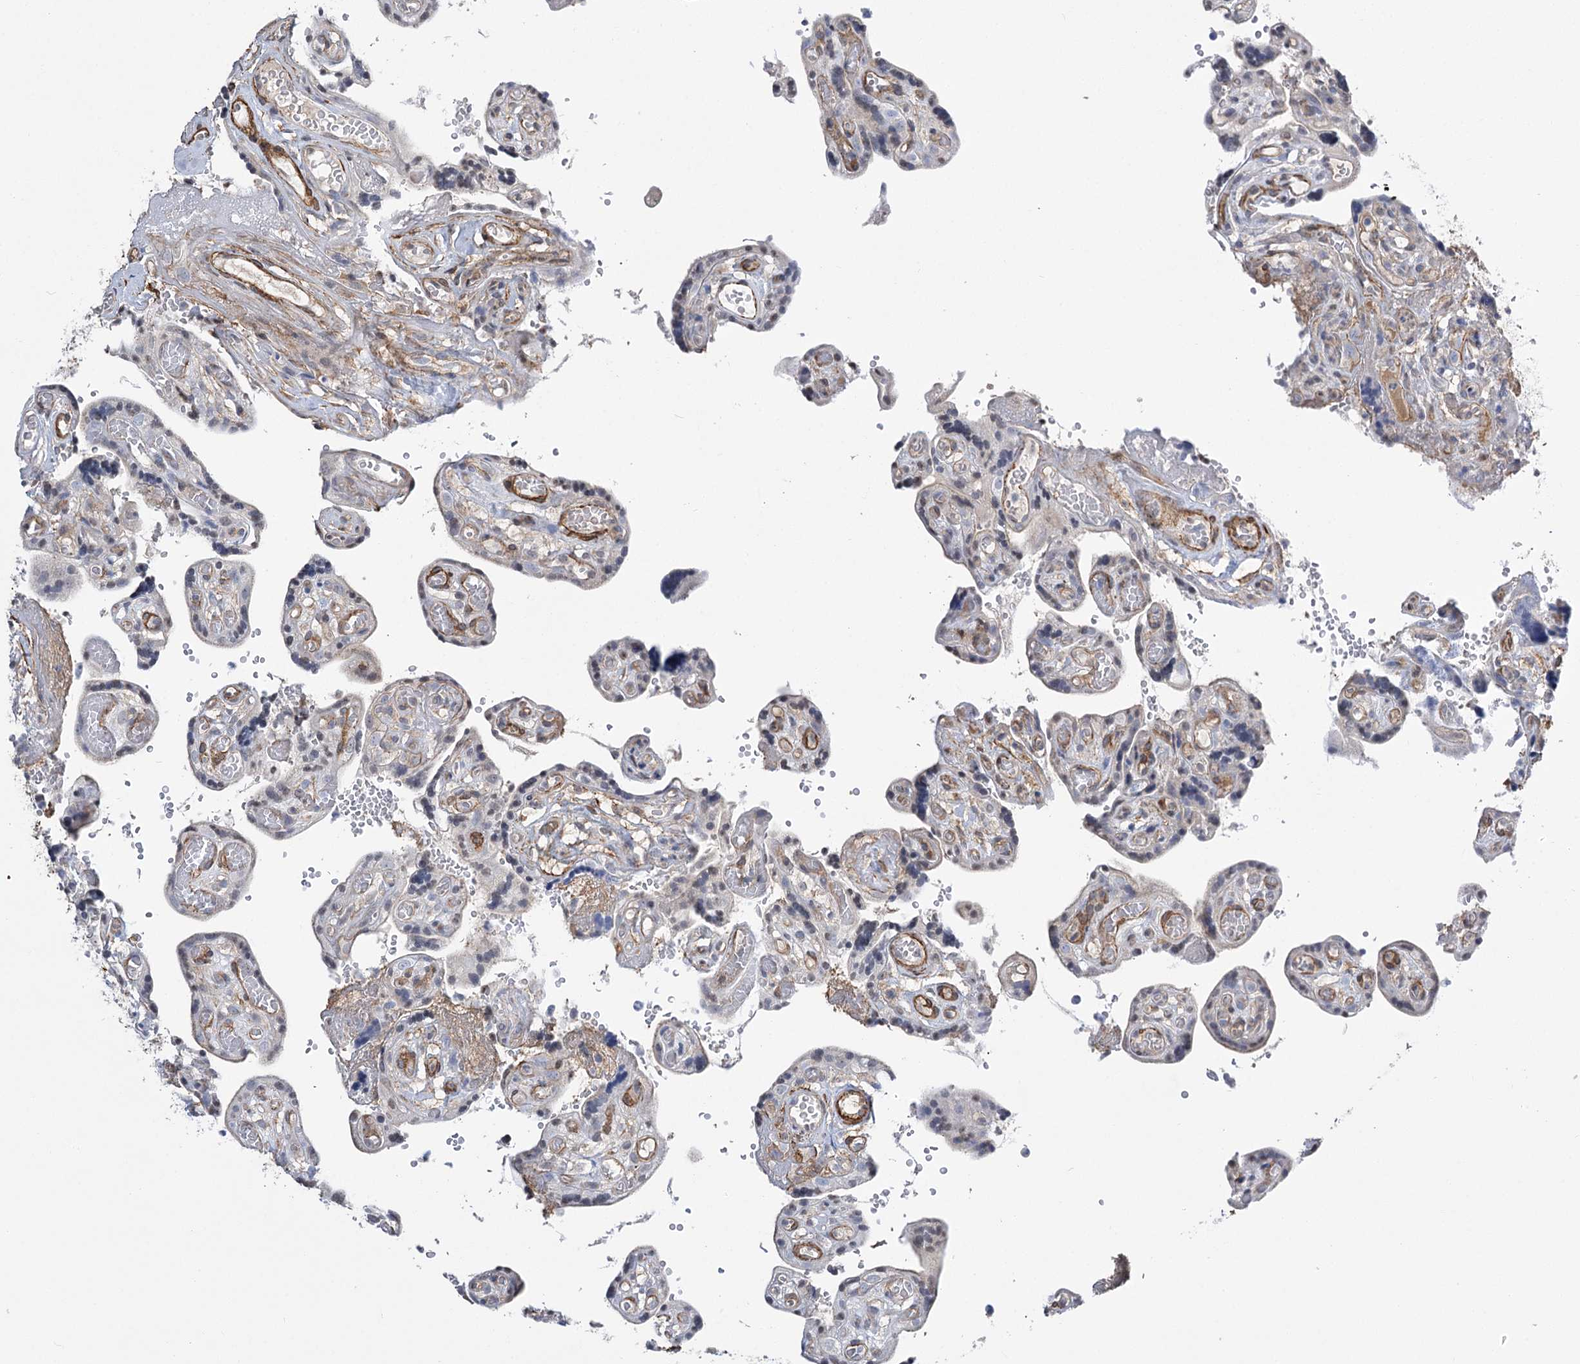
{"staining": {"intensity": "weak", "quantity": "<25%", "location": "cytoplasmic/membranous"}, "tissue": "placenta", "cell_type": "Decidual cells", "image_type": "normal", "snomed": [{"axis": "morphology", "description": "Normal tissue, NOS"}, {"axis": "topography", "description": "Placenta"}], "caption": "A photomicrograph of placenta stained for a protein reveals no brown staining in decidual cells. The staining is performed using DAB brown chromogen with nuclei counter-stained in using hematoxylin.", "gene": "WASHC3", "patient": {"sex": "female", "age": 30}}